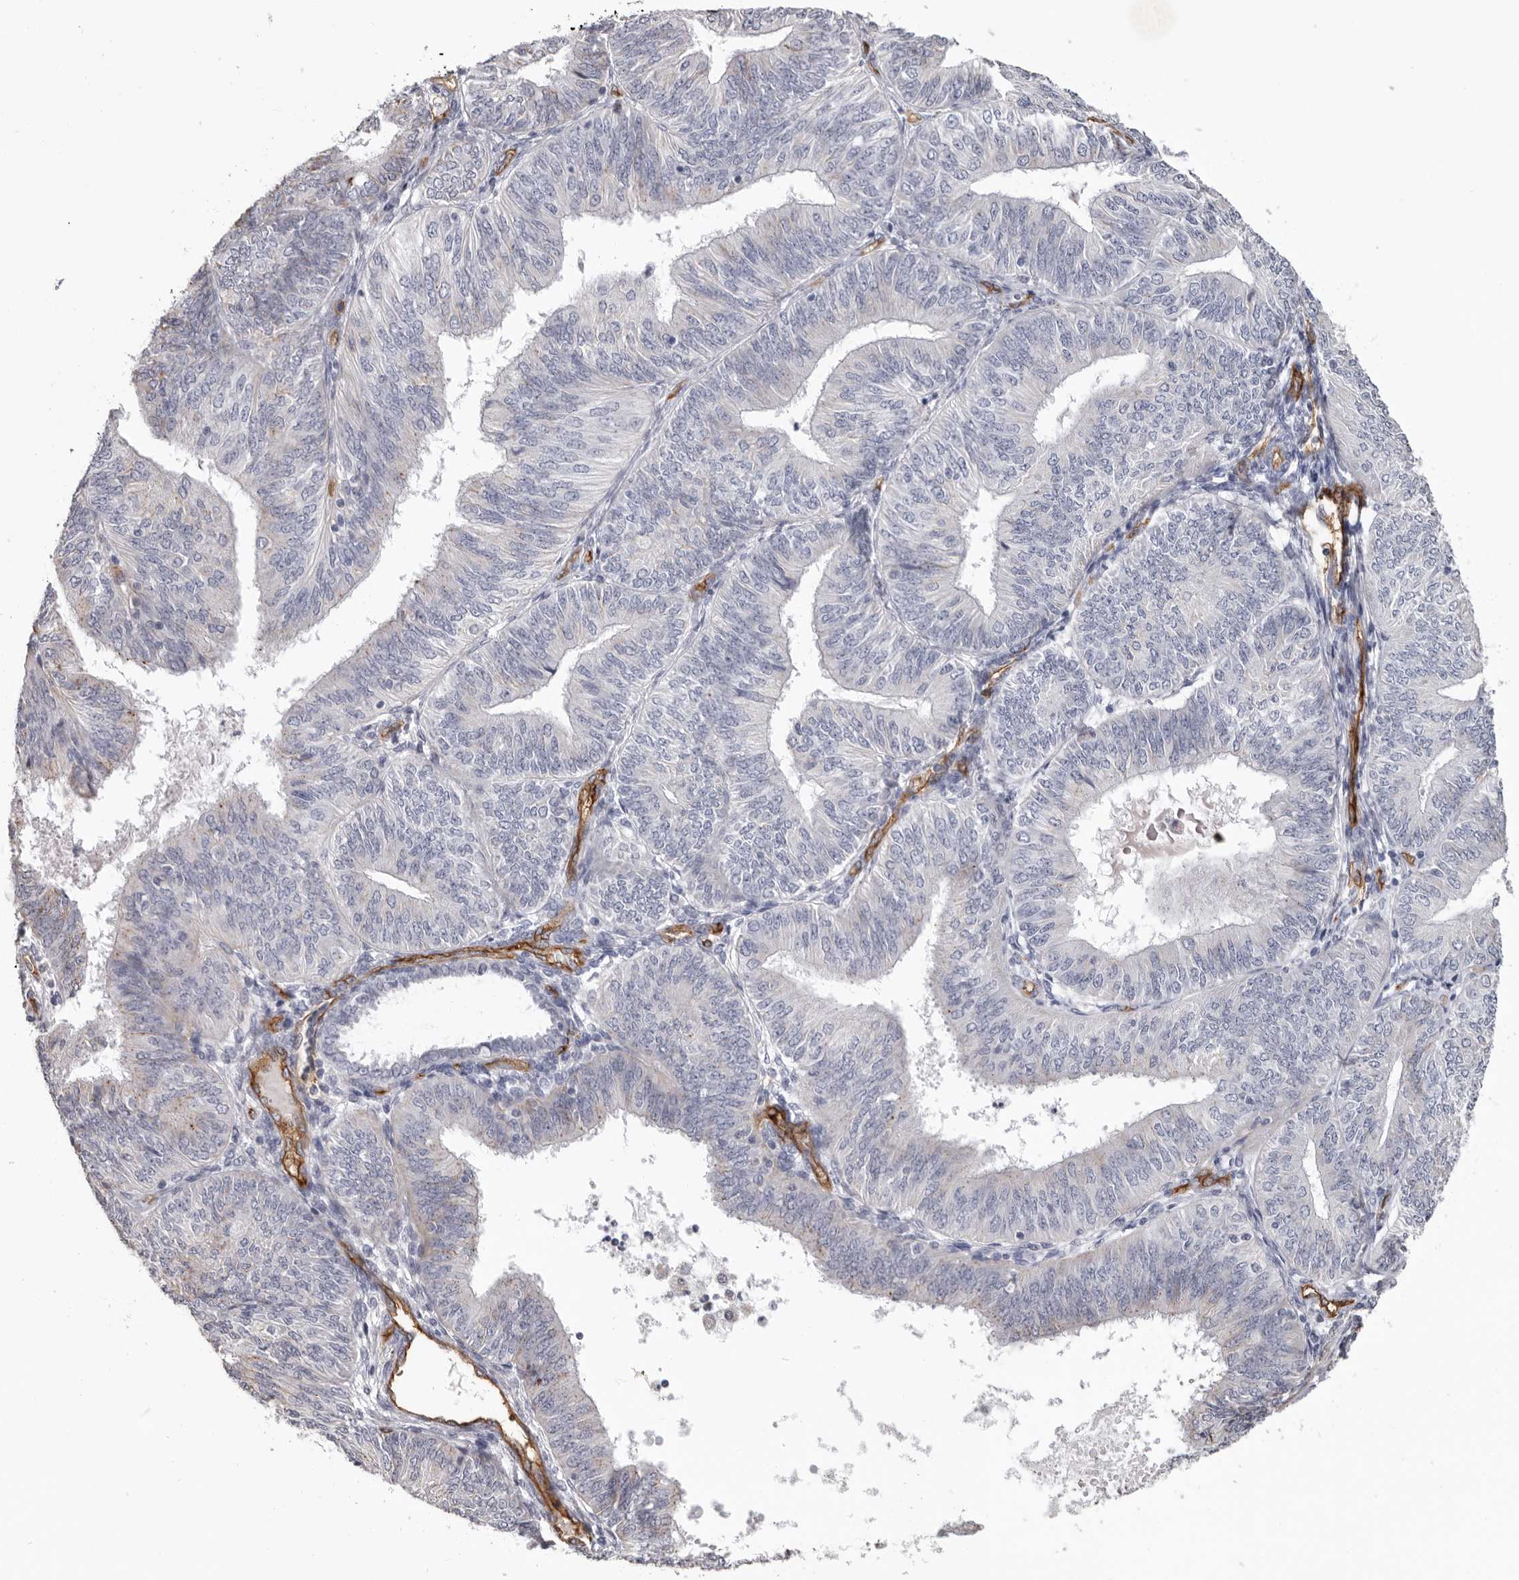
{"staining": {"intensity": "negative", "quantity": "none", "location": "none"}, "tissue": "endometrial cancer", "cell_type": "Tumor cells", "image_type": "cancer", "snomed": [{"axis": "morphology", "description": "Adenocarcinoma, NOS"}, {"axis": "topography", "description": "Endometrium"}], "caption": "Image shows no significant protein positivity in tumor cells of endometrial adenocarcinoma.", "gene": "ADGRL4", "patient": {"sex": "female", "age": 58}}